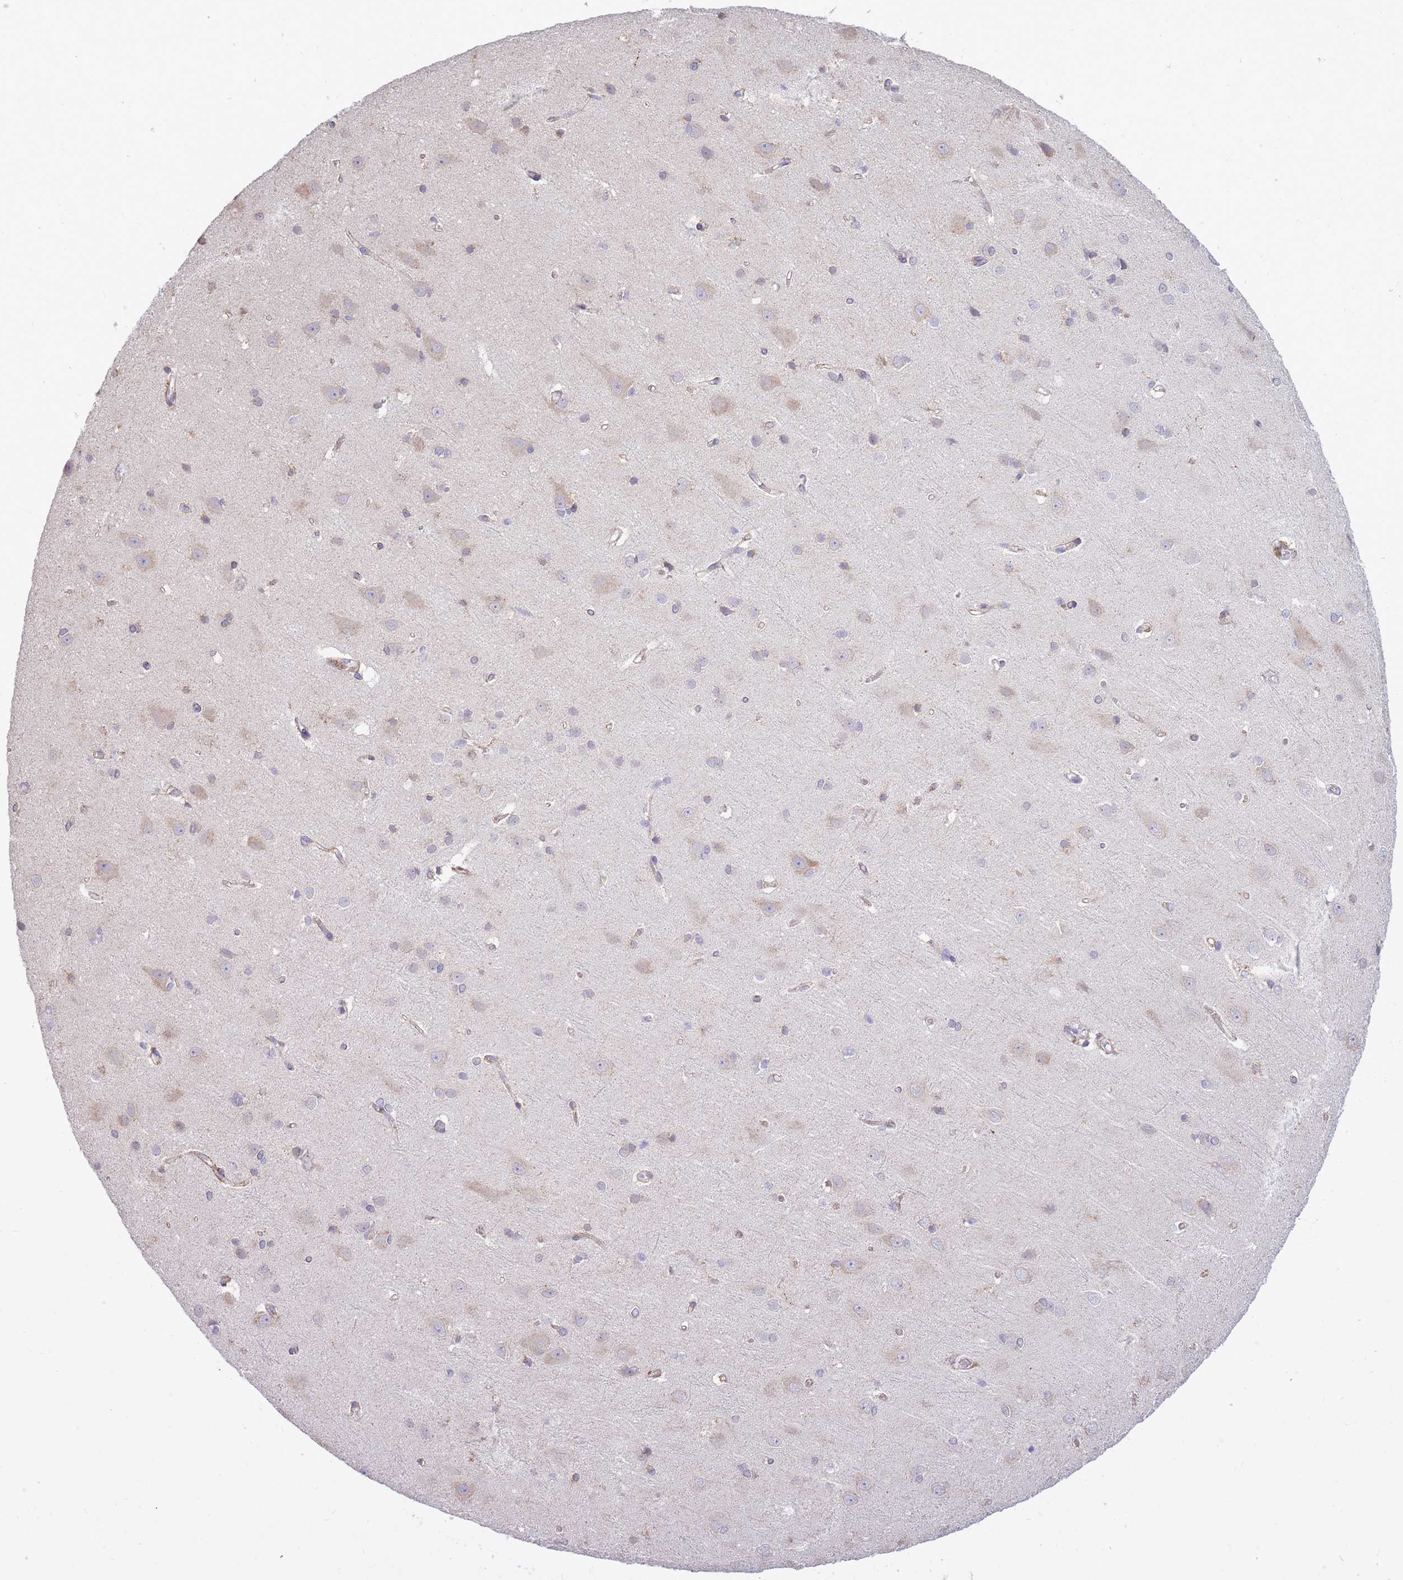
{"staining": {"intensity": "moderate", "quantity": "25%-75%", "location": "cytoplasmic/membranous"}, "tissue": "cerebral cortex", "cell_type": "Endothelial cells", "image_type": "normal", "snomed": [{"axis": "morphology", "description": "Normal tissue, NOS"}, {"axis": "topography", "description": "Cerebral cortex"}], "caption": "This is an image of immunohistochemistry (IHC) staining of normal cerebral cortex, which shows moderate expression in the cytoplasmic/membranous of endothelial cells.", "gene": "RNF170", "patient": {"sex": "male", "age": 37}}